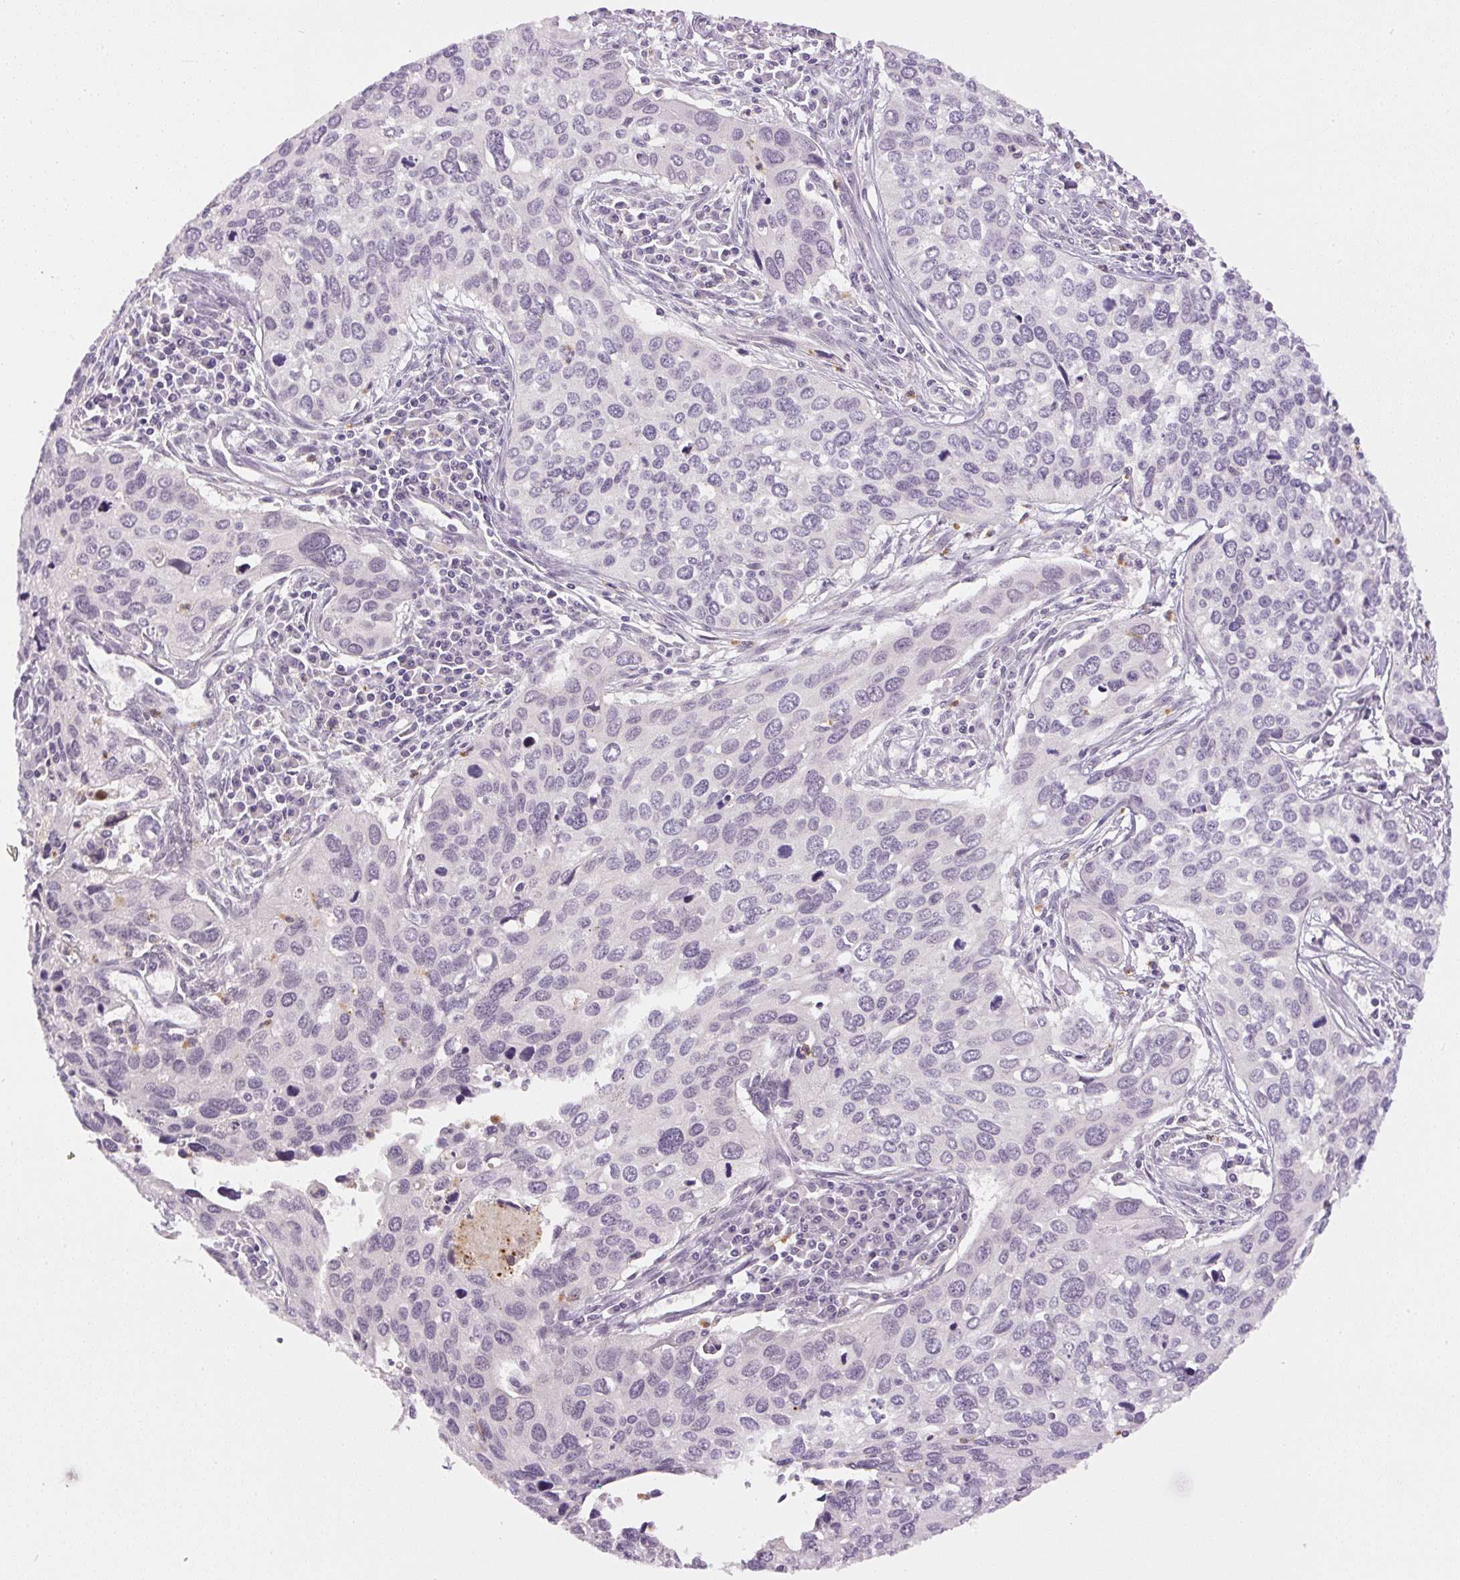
{"staining": {"intensity": "negative", "quantity": "none", "location": "none"}, "tissue": "cervical cancer", "cell_type": "Tumor cells", "image_type": "cancer", "snomed": [{"axis": "morphology", "description": "Squamous cell carcinoma, NOS"}, {"axis": "topography", "description": "Cervix"}], "caption": "Squamous cell carcinoma (cervical) was stained to show a protein in brown. There is no significant positivity in tumor cells. The staining is performed using DAB brown chromogen with nuclei counter-stained in using hematoxylin.", "gene": "SGF29", "patient": {"sex": "female", "age": 55}}